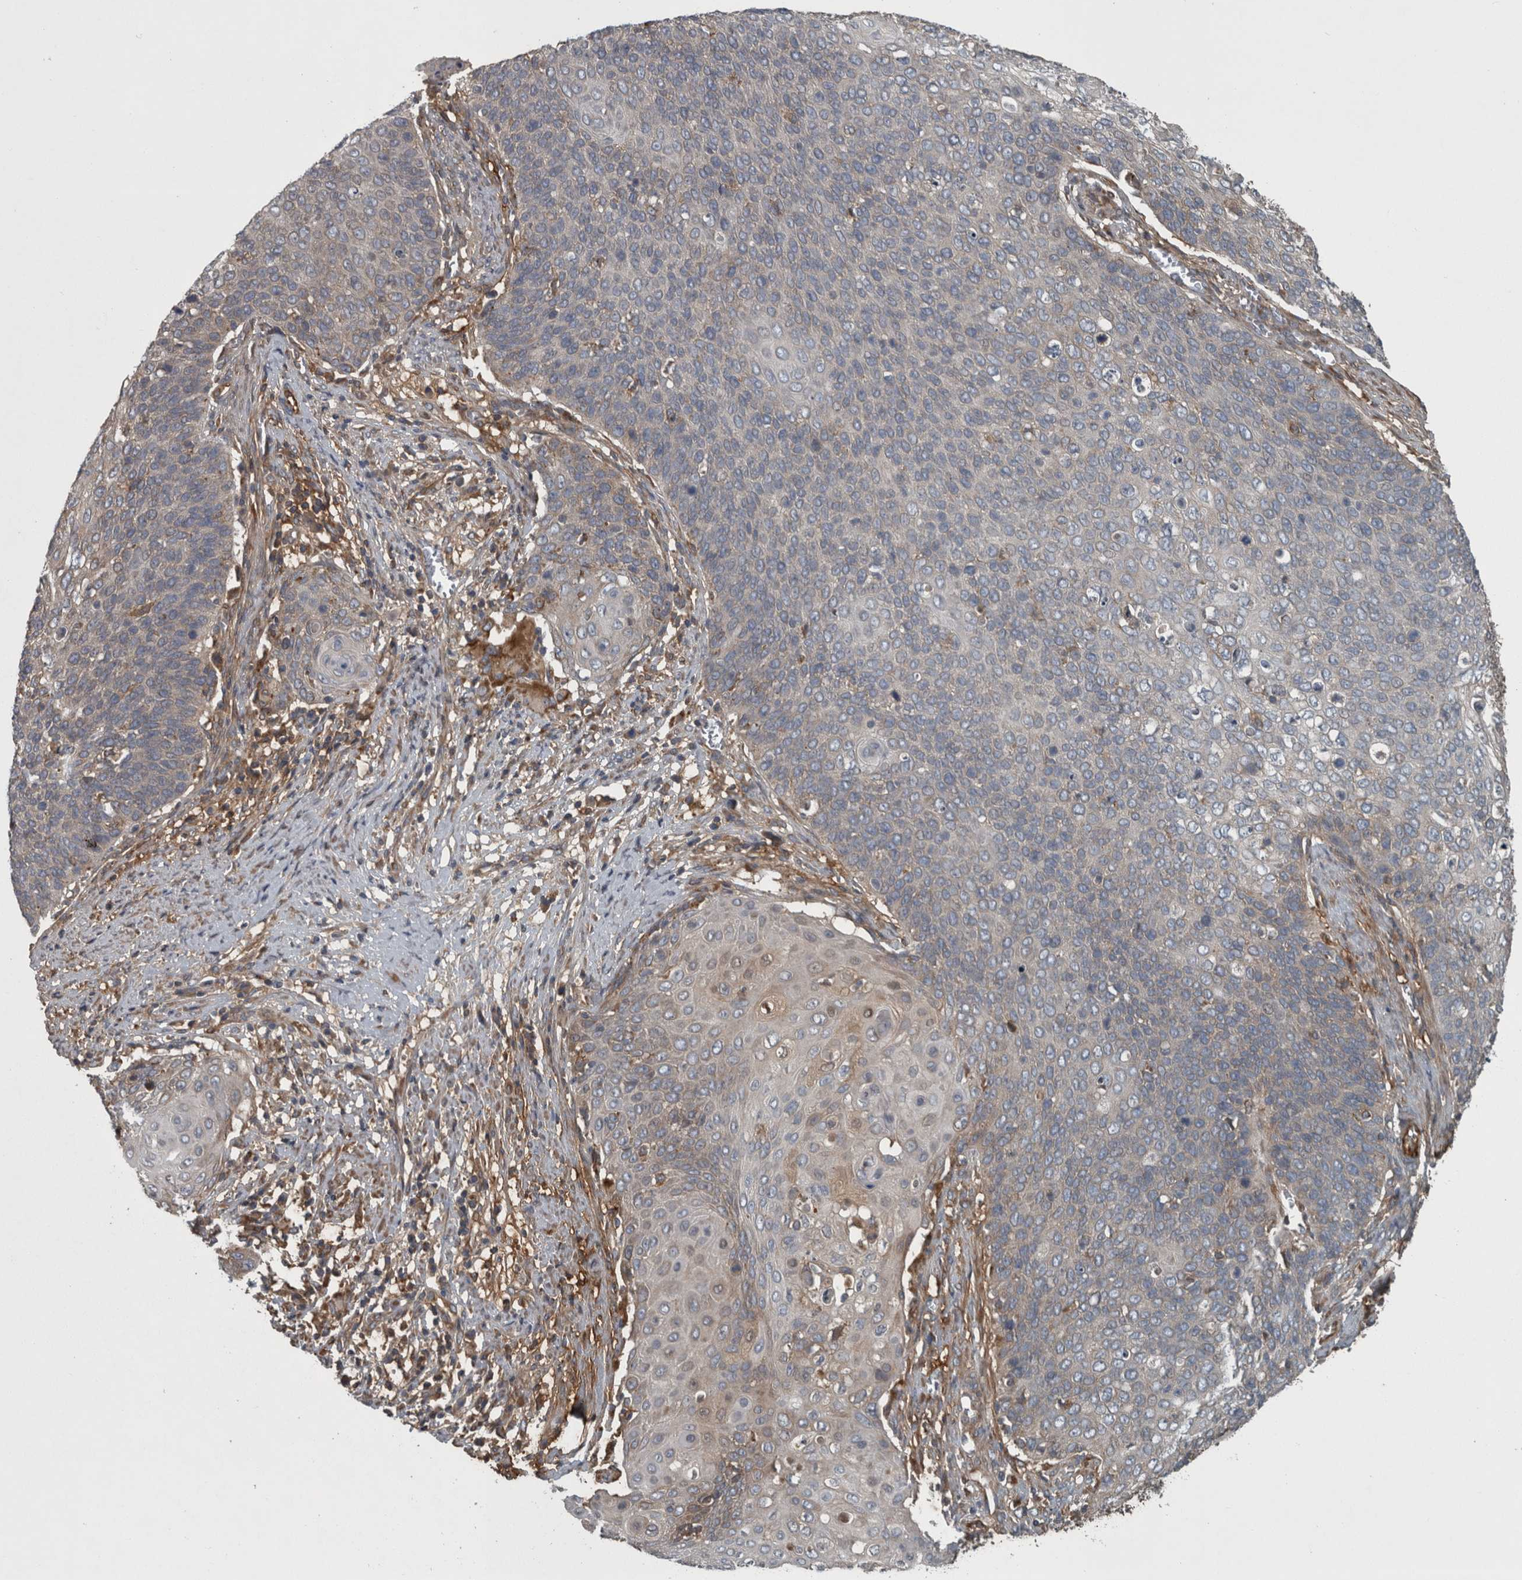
{"staining": {"intensity": "weak", "quantity": "<25%", "location": "cytoplasmic/membranous"}, "tissue": "cervical cancer", "cell_type": "Tumor cells", "image_type": "cancer", "snomed": [{"axis": "morphology", "description": "Squamous cell carcinoma, NOS"}, {"axis": "topography", "description": "Cervix"}], "caption": "Micrograph shows no protein positivity in tumor cells of cervical squamous cell carcinoma tissue. (DAB (3,3'-diaminobenzidine) immunohistochemistry with hematoxylin counter stain).", "gene": "EXOC8", "patient": {"sex": "female", "age": 39}}